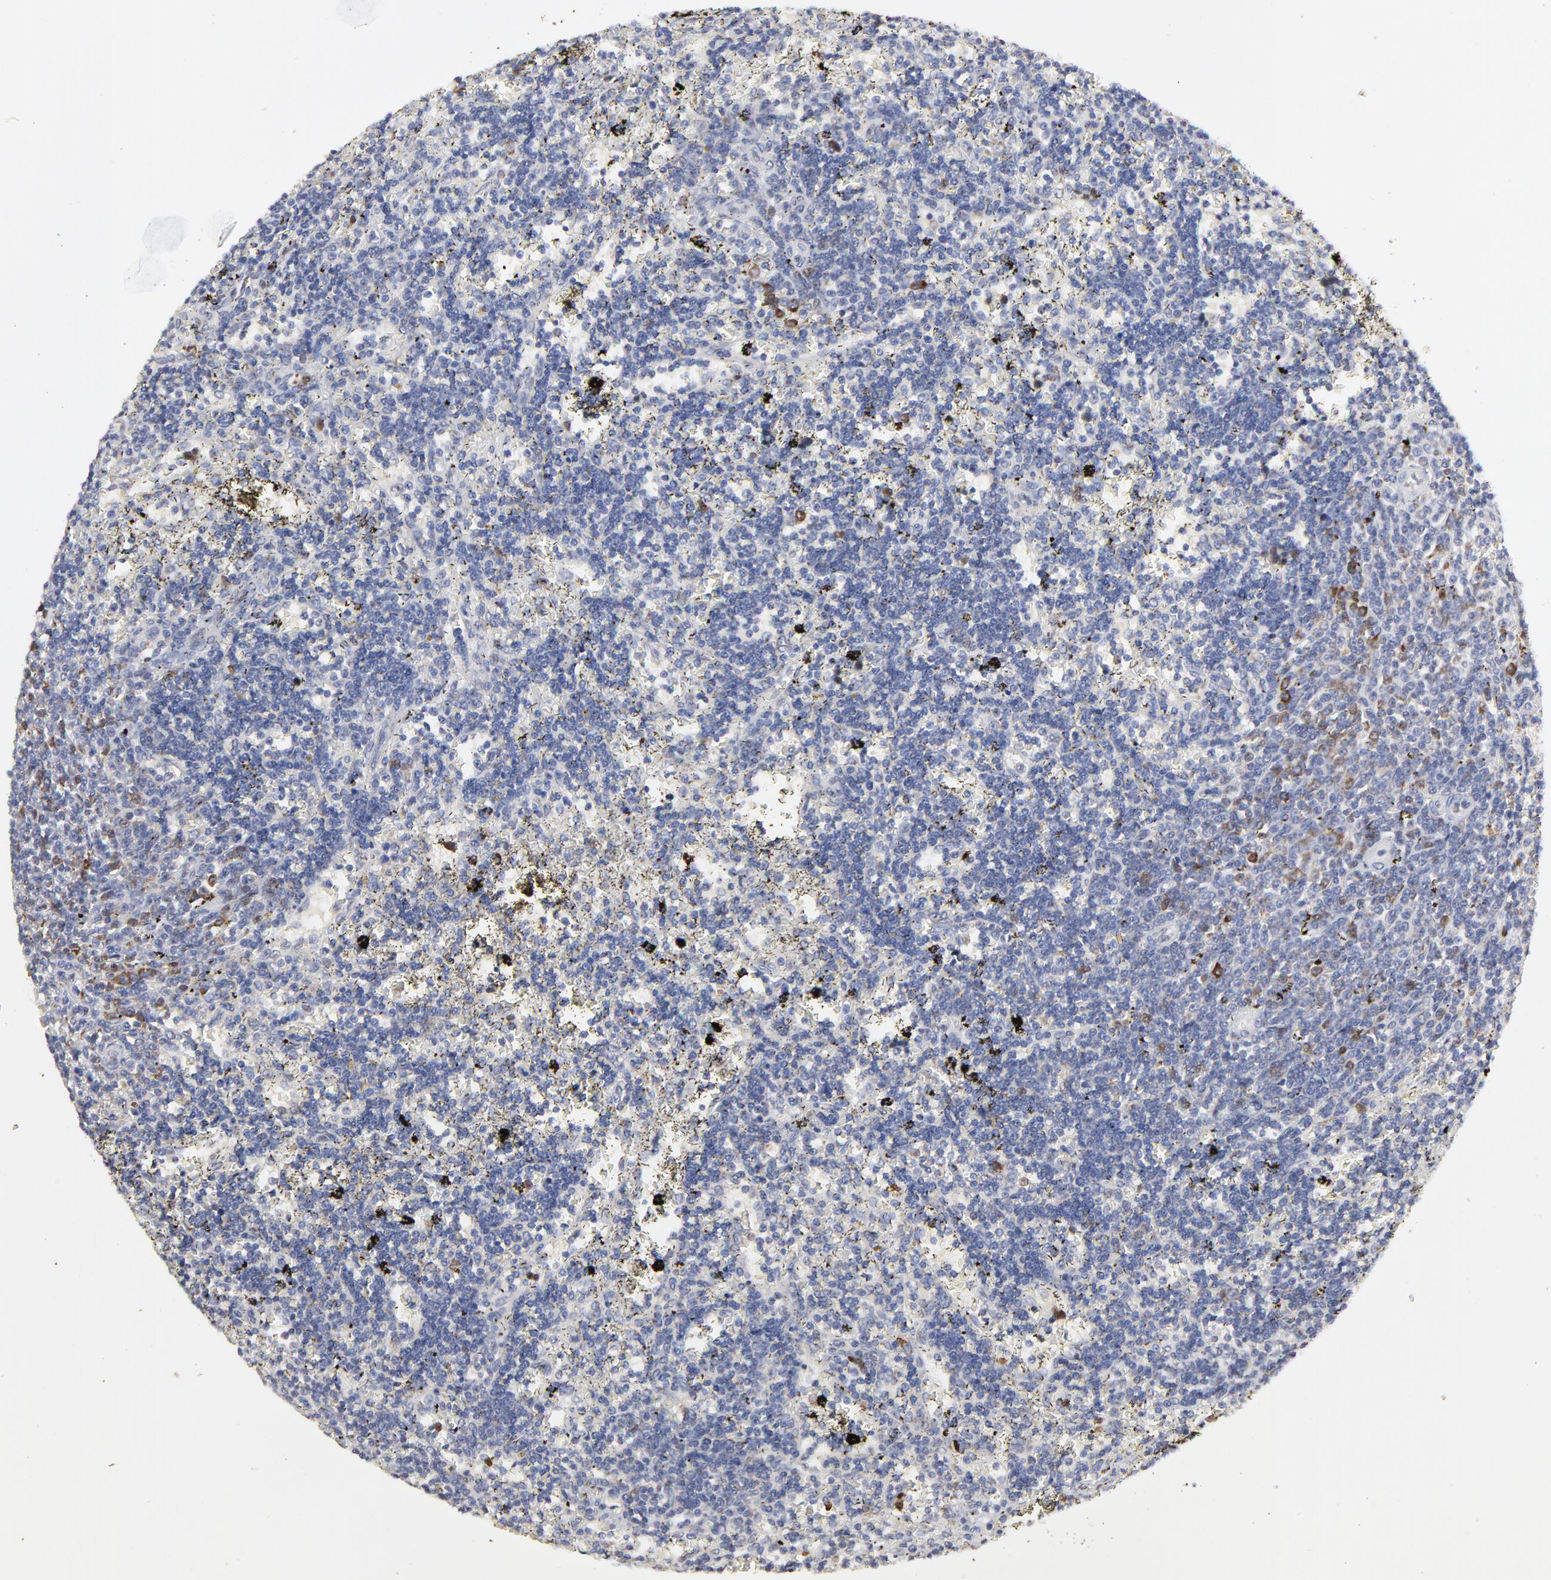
{"staining": {"intensity": "moderate", "quantity": "<25%", "location": "cytoplasmic/membranous"}, "tissue": "lymphoma", "cell_type": "Tumor cells", "image_type": "cancer", "snomed": [{"axis": "morphology", "description": "Malignant lymphoma, non-Hodgkin's type, High grade"}, {"axis": "topography", "description": "Colon"}], "caption": "Immunohistochemistry (IHC) micrograph of neoplastic tissue: human malignant lymphoma, non-Hodgkin's type (high-grade) stained using immunohistochemistry demonstrates low levels of moderate protein expression localized specifically in the cytoplasmic/membranous of tumor cells, appearing as a cytoplasmic/membranous brown color.", "gene": "NCAPH", "patient": {"sex": "male", "age": 82}}